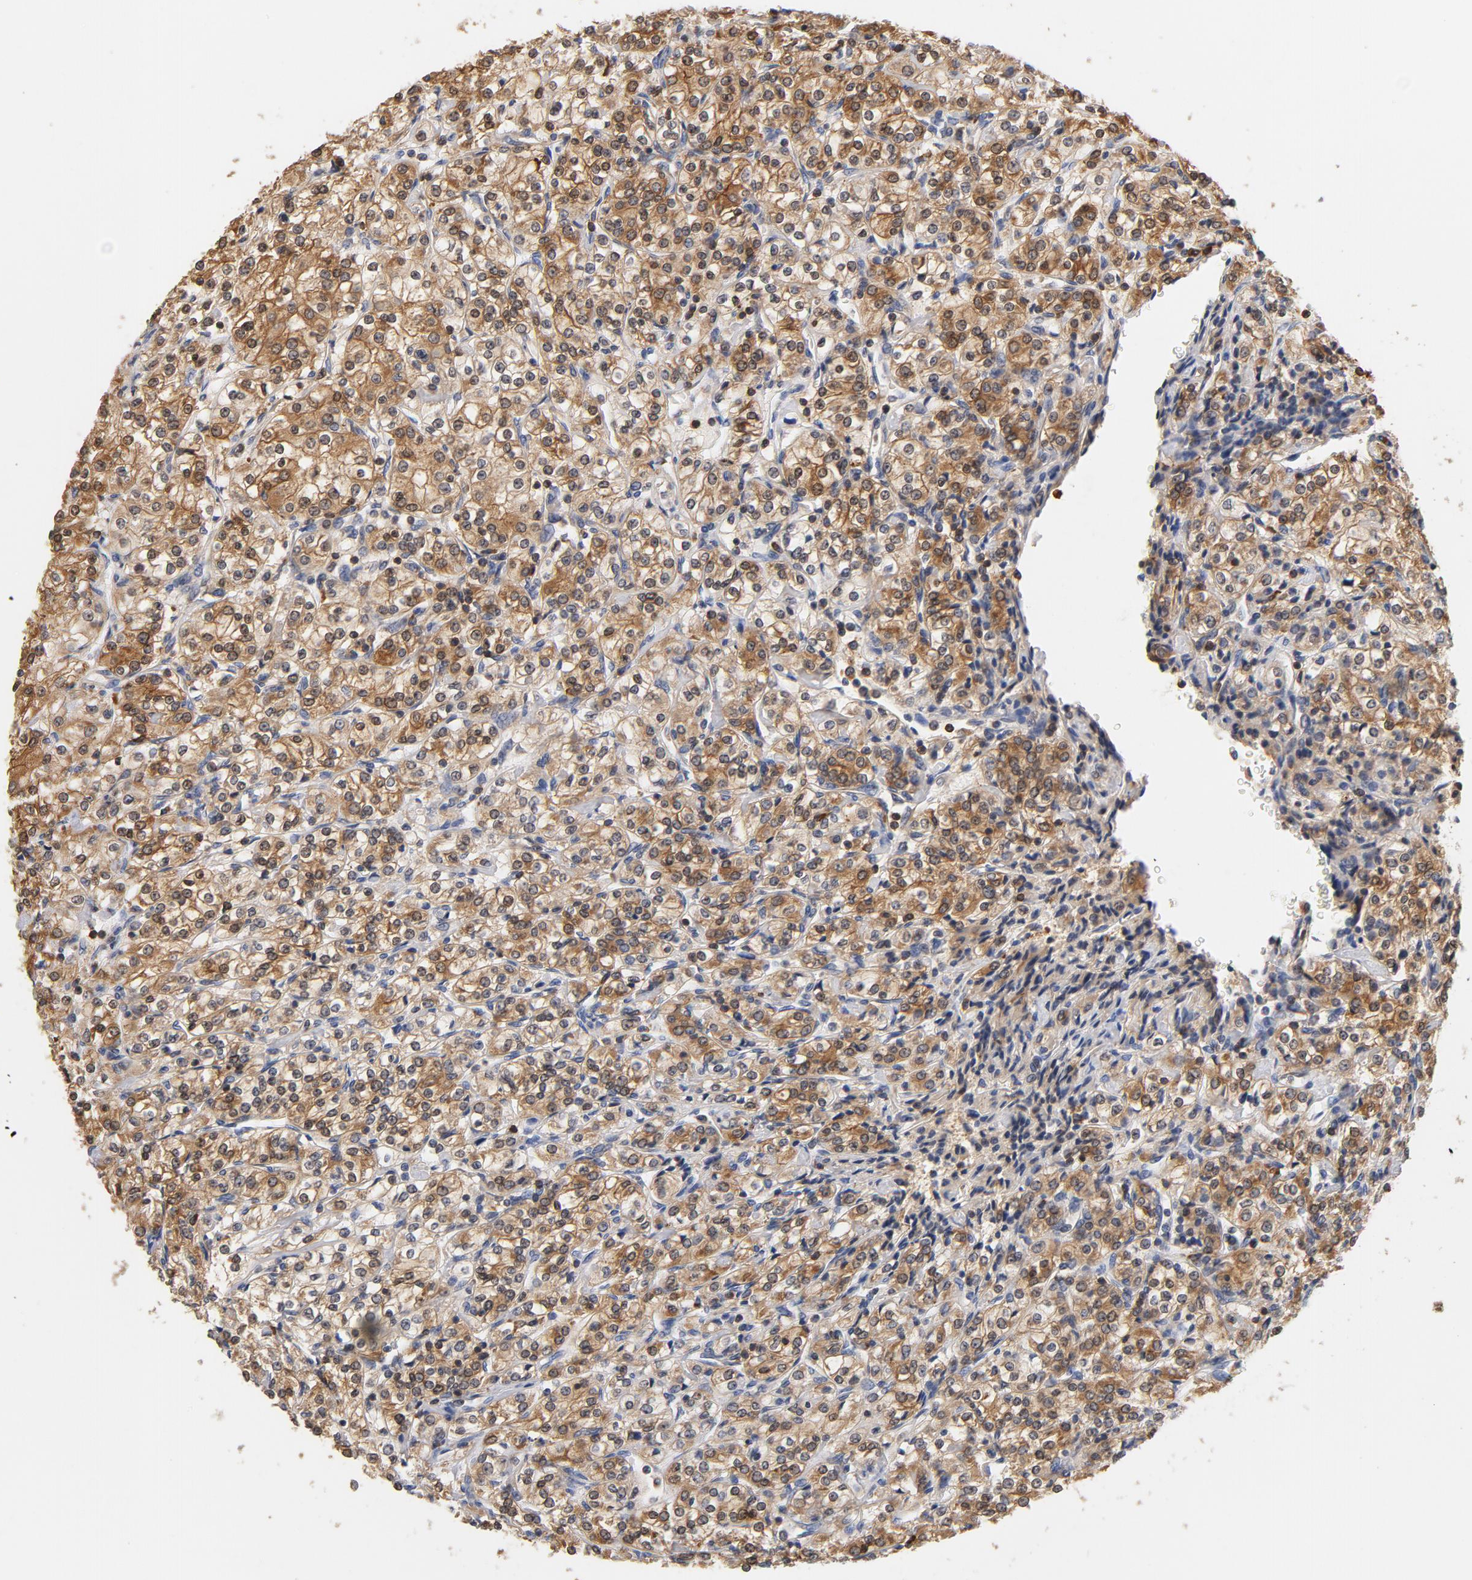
{"staining": {"intensity": "moderate", "quantity": ">75%", "location": "cytoplasmic/membranous"}, "tissue": "renal cancer", "cell_type": "Tumor cells", "image_type": "cancer", "snomed": [{"axis": "morphology", "description": "Adenocarcinoma, NOS"}, {"axis": "topography", "description": "Kidney"}], "caption": "The image demonstrates a brown stain indicating the presence of a protein in the cytoplasmic/membranous of tumor cells in renal cancer (adenocarcinoma).", "gene": "EZR", "patient": {"sex": "male", "age": 77}}